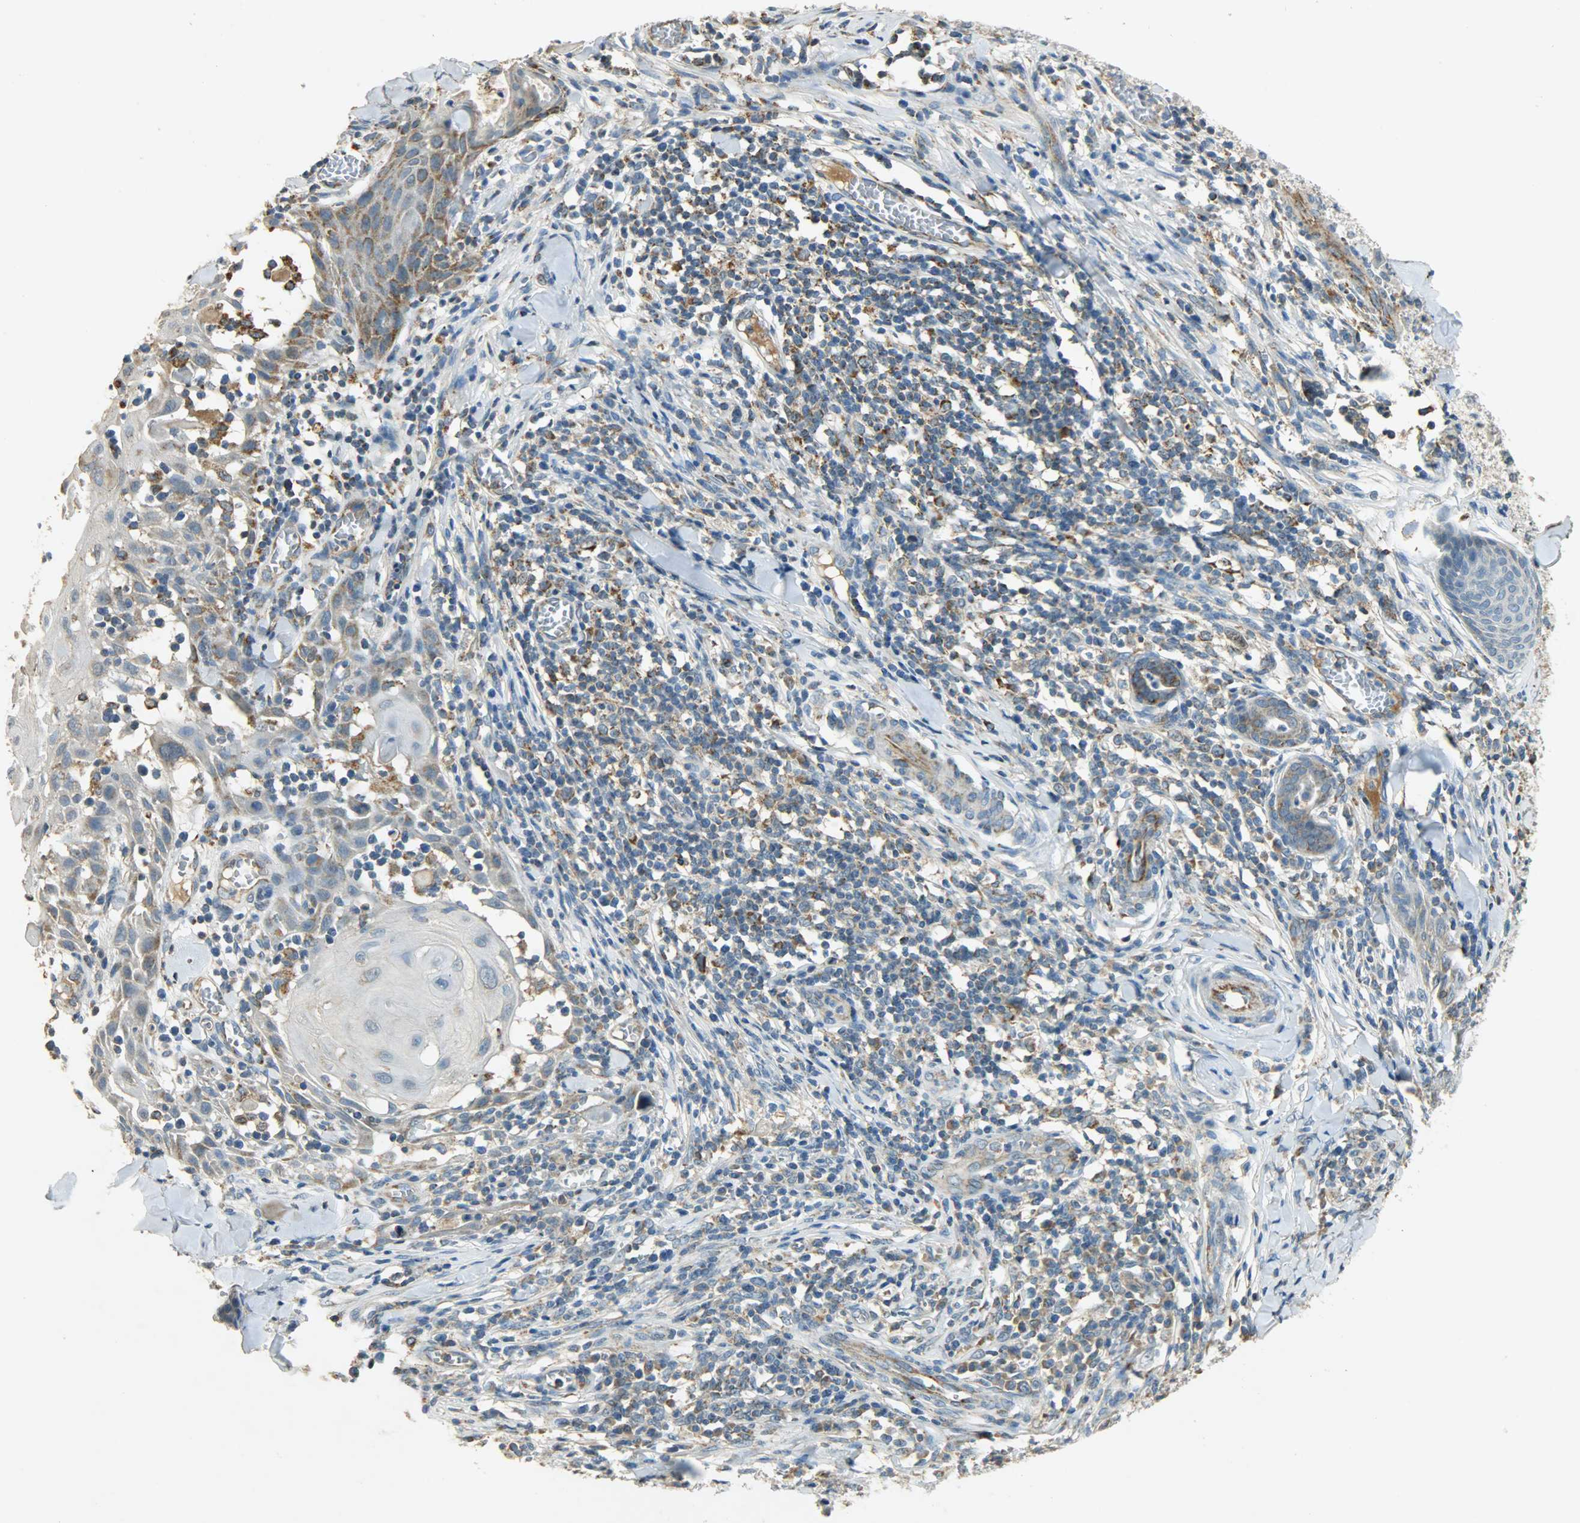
{"staining": {"intensity": "weak", "quantity": "25%-75%", "location": "cytoplasmic/membranous"}, "tissue": "skin cancer", "cell_type": "Tumor cells", "image_type": "cancer", "snomed": [{"axis": "morphology", "description": "Squamous cell carcinoma, NOS"}, {"axis": "topography", "description": "Skin"}], "caption": "Weak cytoplasmic/membranous expression for a protein is identified in about 25%-75% of tumor cells of squamous cell carcinoma (skin) using immunohistochemistry (IHC).", "gene": "HDHD5", "patient": {"sex": "male", "age": 24}}